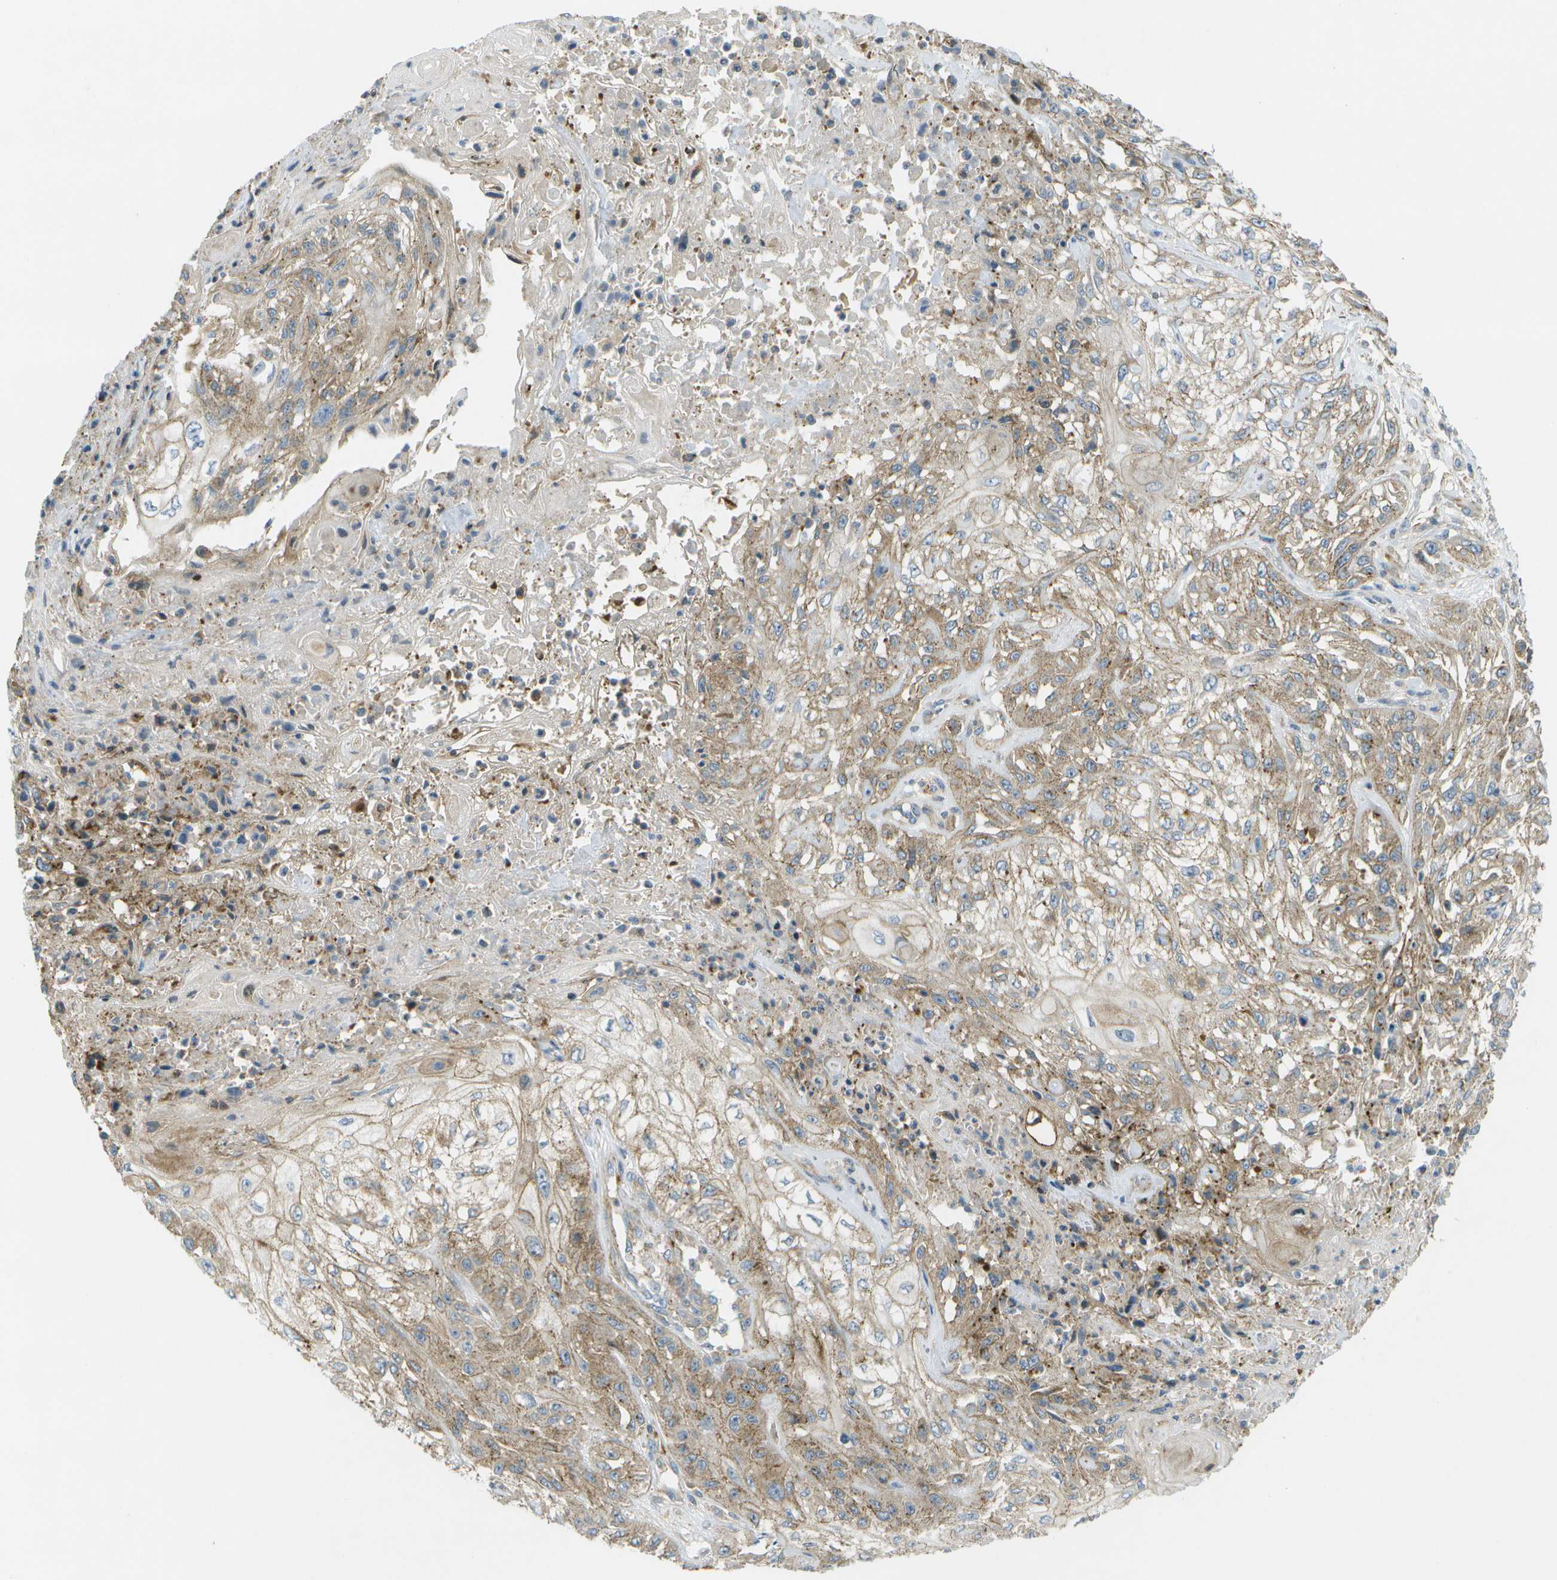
{"staining": {"intensity": "weak", "quantity": ">75%", "location": "cytoplasmic/membranous"}, "tissue": "skin cancer", "cell_type": "Tumor cells", "image_type": "cancer", "snomed": [{"axis": "morphology", "description": "Squamous cell carcinoma, NOS"}, {"axis": "morphology", "description": "Squamous cell carcinoma, metastatic, NOS"}, {"axis": "topography", "description": "Skin"}, {"axis": "topography", "description": "Lymph node"}], "caption": "Skin metastatic squamous cell carcinoma tissue exhibits weak cytoplasmic/membranous positivity in about >75% of tumor cells (IHC, brightfield microscopy, high magnification).", "gene": "WNK2", "patient": {"sex": "male", "age": 75}}